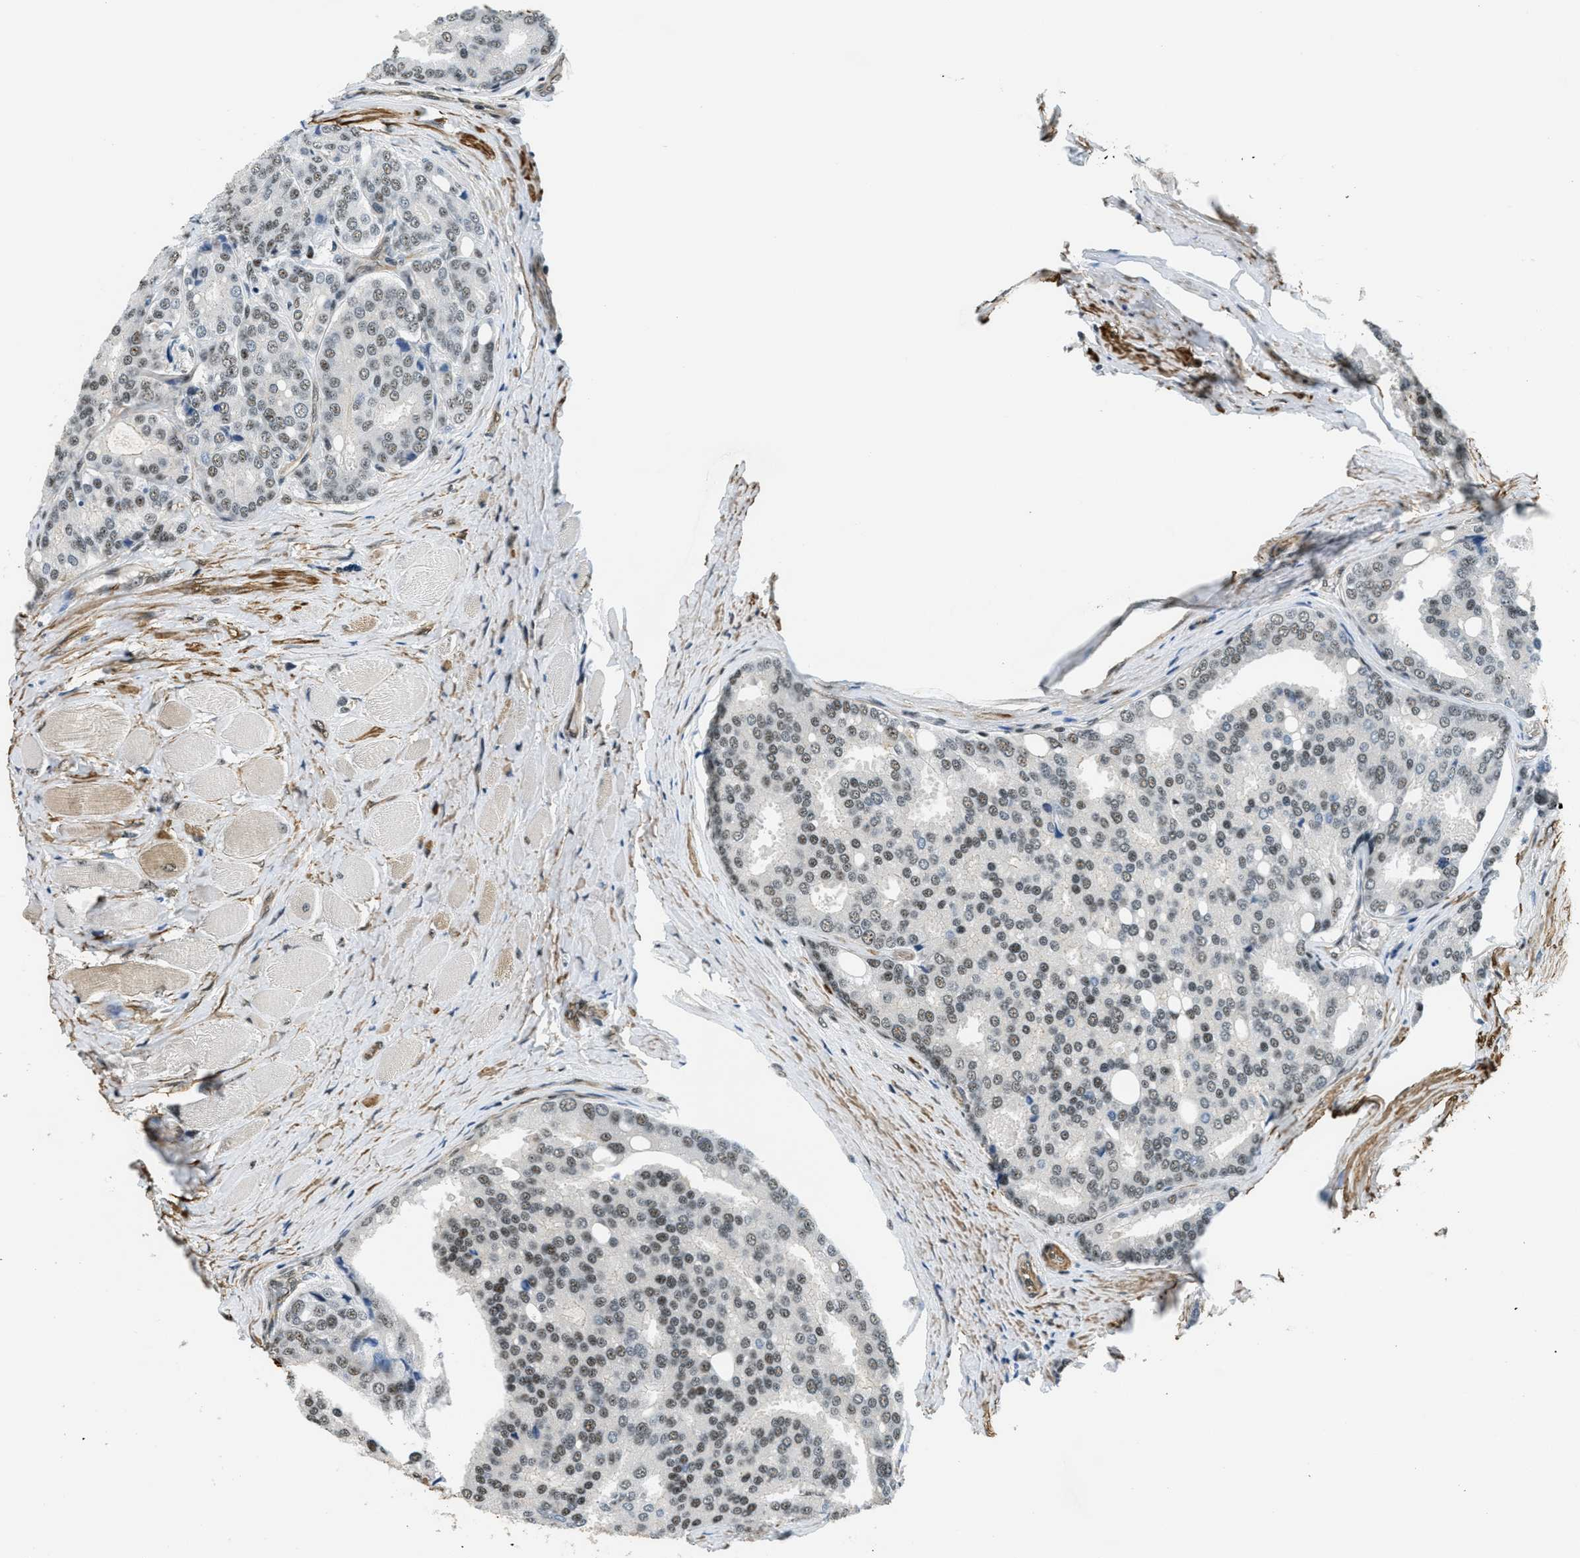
{"staining": {"intensity": "moderate", "quantity": "25%-75%", "location": "nuclear"}, "tissue": "prostate cancer", "cell_type": "Tumor cells", "image_type": "cancer", "snomed": [{"axis": "morphology", "description": "Adenocarcinoma, High grade"}, {"axis": "topography", "description": "Prostate"}], "caption": "About 25%-75% of tumor cells in adenocarcinoma (high-grade) (prostate) reveal moderate nuclear protein staining as visualized by brown immunohistochemical staining.", "gene": "CFAP36", "patient": {"sex": "male", "age": 50}}